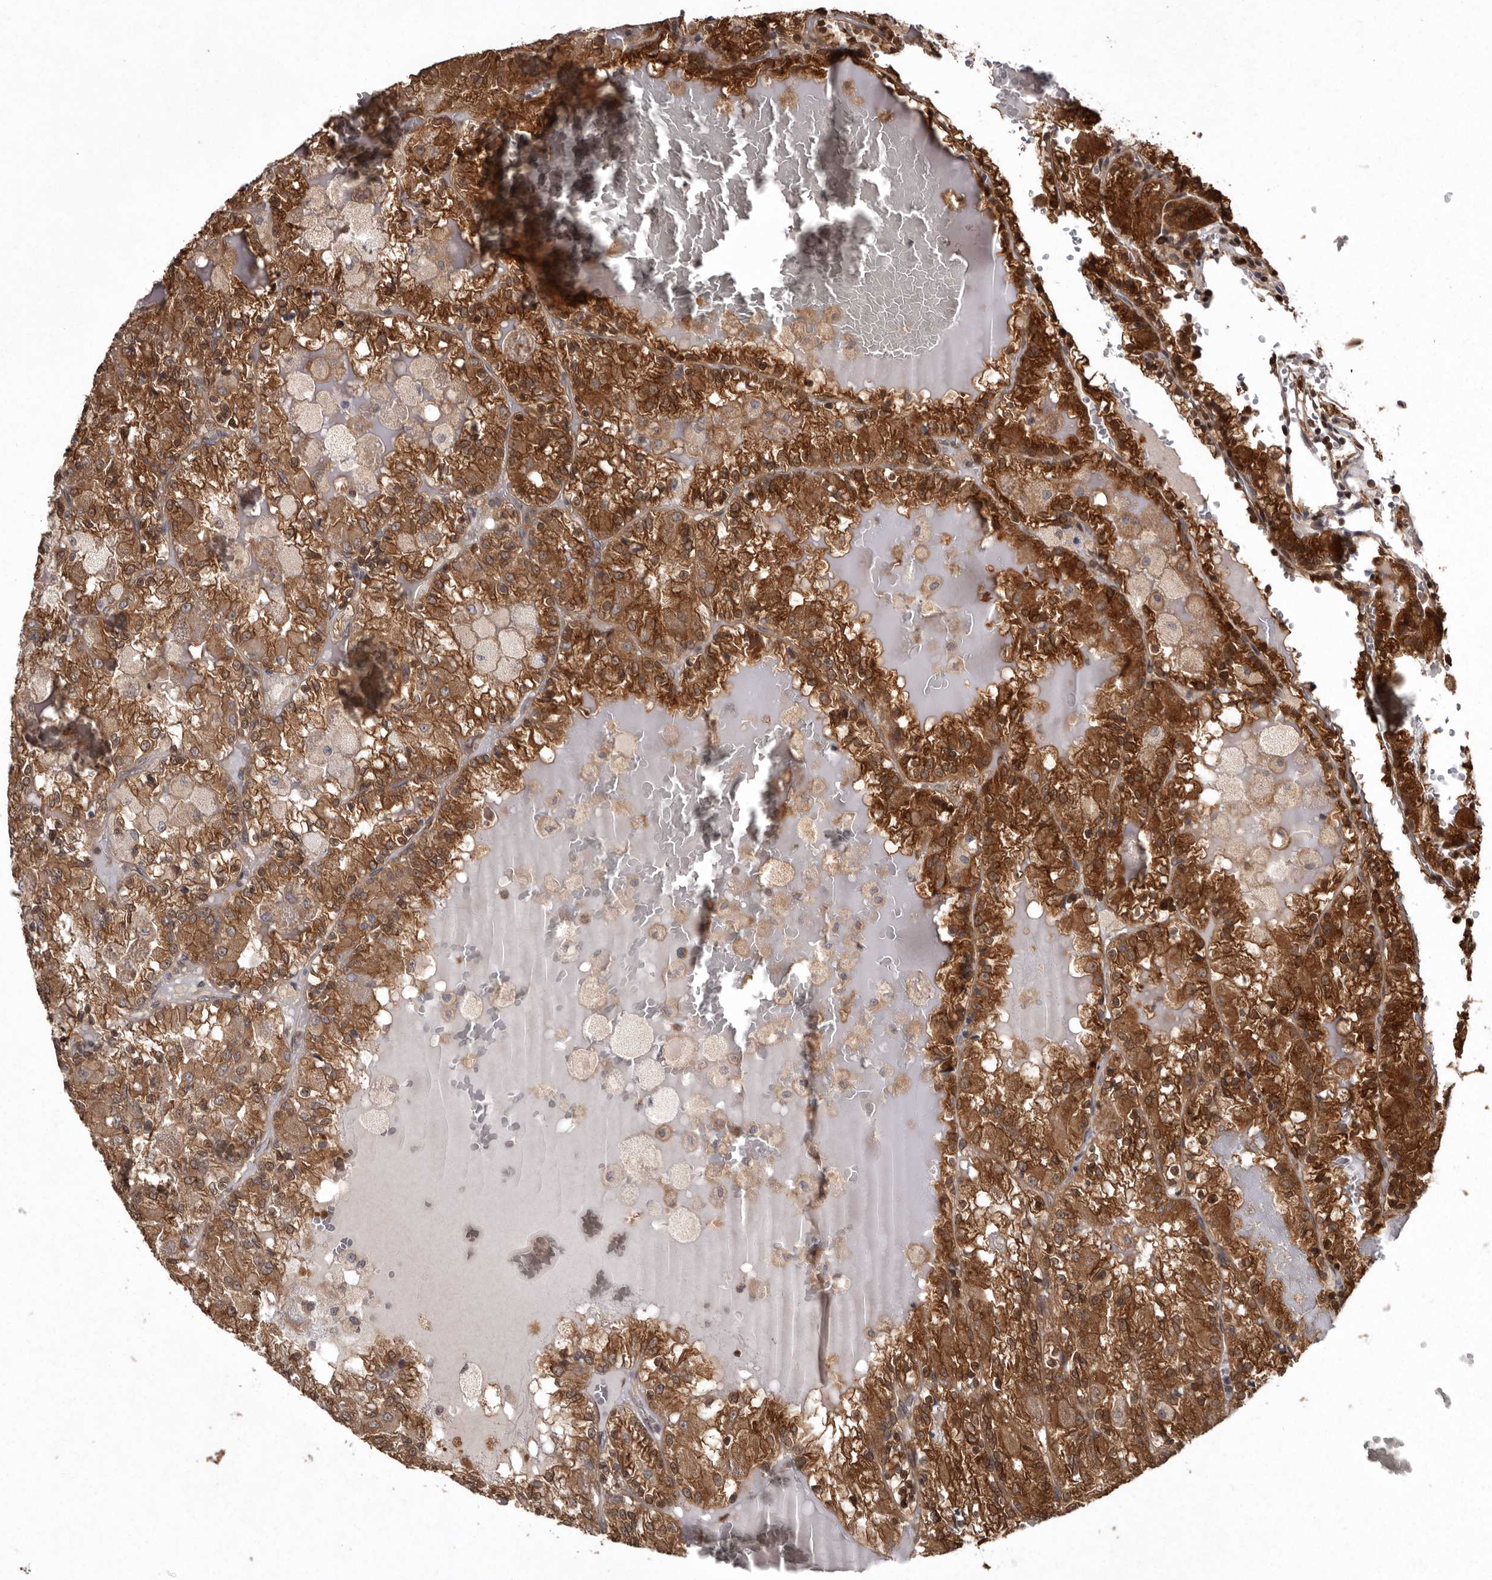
{"staining": {"intensity": "strong", "quantity": ">75%", "location": "cytoplasmic/membranous"}, "tissue": "renal cancer", "cell_type": "Tumor cells", "image_type": "cancer", "snomed": [{"axis": "morphology", "description": "Adenocarcinoma, NOS"}, {"axis": "topography", "description": "Kidney"}], "caption": "Protein staining exhibits strong cytoplasmic/membranous expression in about >75% of tumor cells in adenocarcinoma (renal).", "gene": "DARS1", "patient": {"sex": "female", "age": 56}}